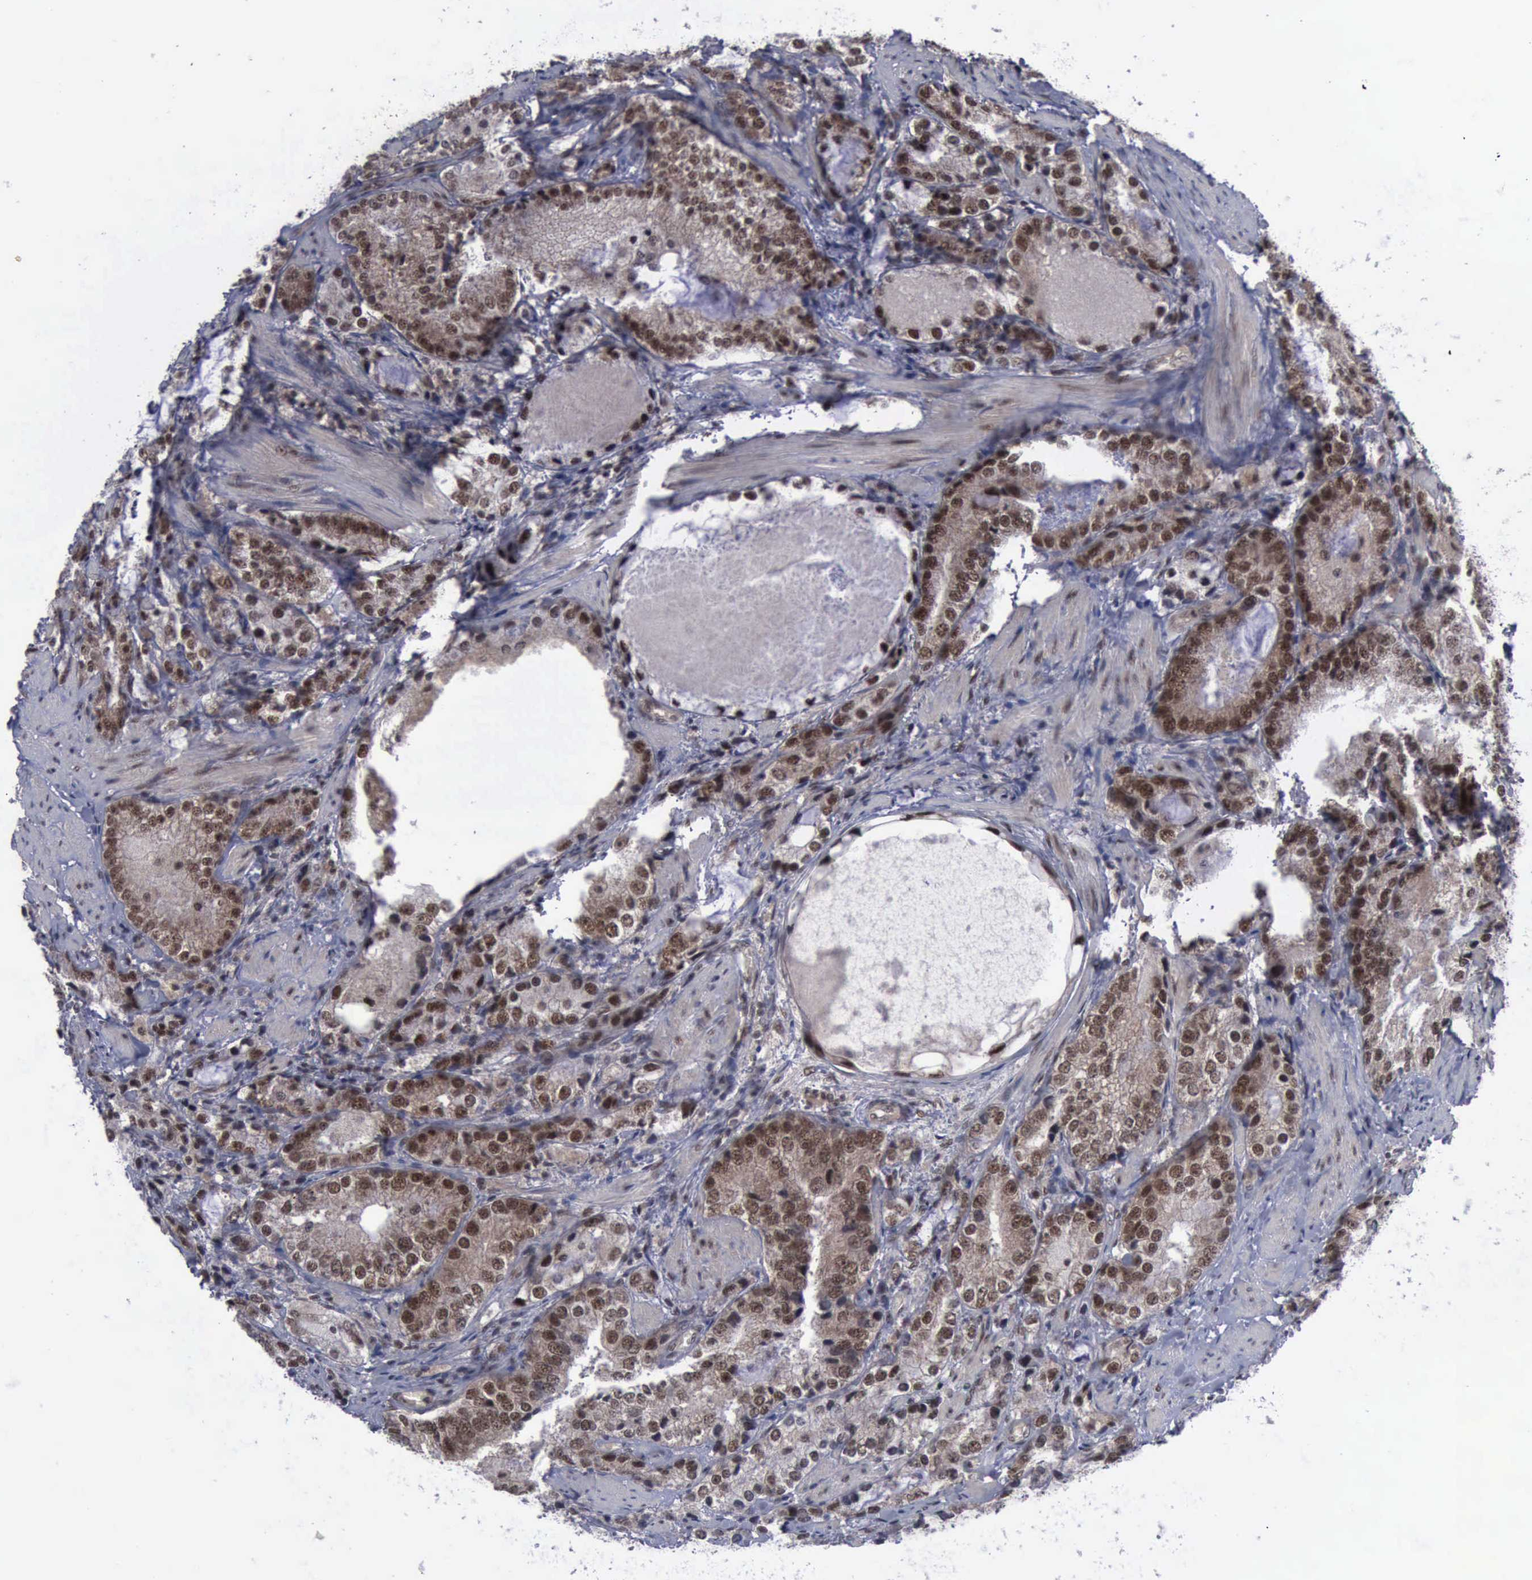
{"staining": {"intensity": "strong", "quantity": ">75%", "location": "cytoplasmic/membranous,nuclear"}, "tissue": "prostate cancer", "cell_type": "Tumor cells", "image_type": "cancer", "snomed": [{"axis": "morphology", "description": "Adenocarcinoma, High grade"}, {"axis": "topography", "description": "Prostate"}], "caption": "Human prostate high-grade adenocarcinoma stained for a protein (brown) shows strong cytoplasmic/membranous and nuclear positive staining in about >75% of tumor cells.", "gene": "ATM", "patient": {"sex": "male", "age": 63}}